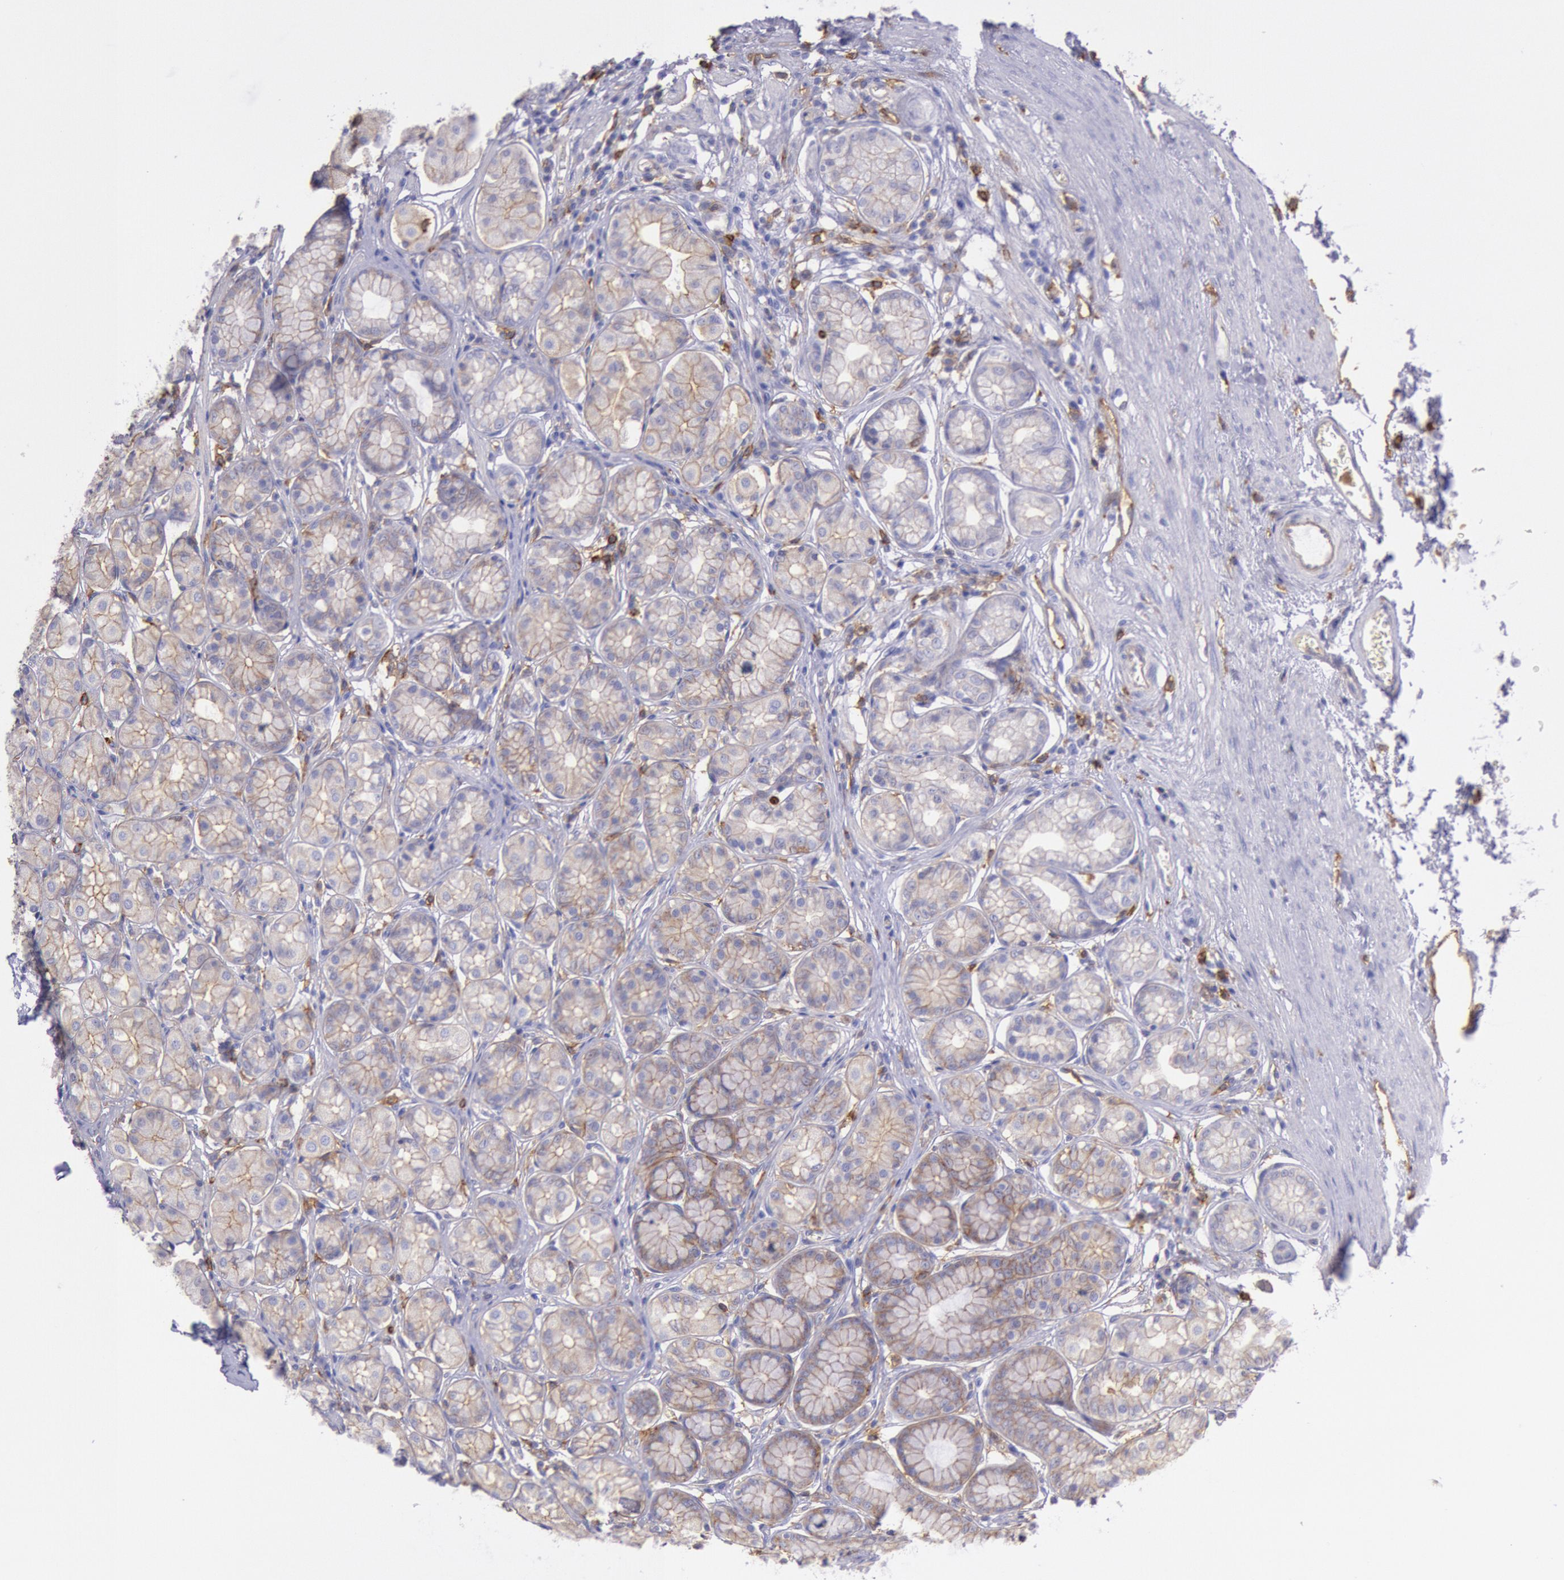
{"staining": {"intensity": "weak", "quantity": "25%-75%", "location": "cytoplasmic/membranous"}, "tissue": "stomach", "cell_type": "Glandular cells", "image_type": "normal", "snomed": [{"axis": "morphology", "description": "Normal tissue, NOS"}, {"axis": "topography", "description": "Stomach"}, {"axis": "topography", "description": "Stomach, lower"}], "caption": "Glandular cells demonstrate low levels of weak cytoplasmic/membranous staining in about 25%-75% of cells in normal human stomach.", "gene": "LYN", "patient": {"sex": "male", "age": 76}}